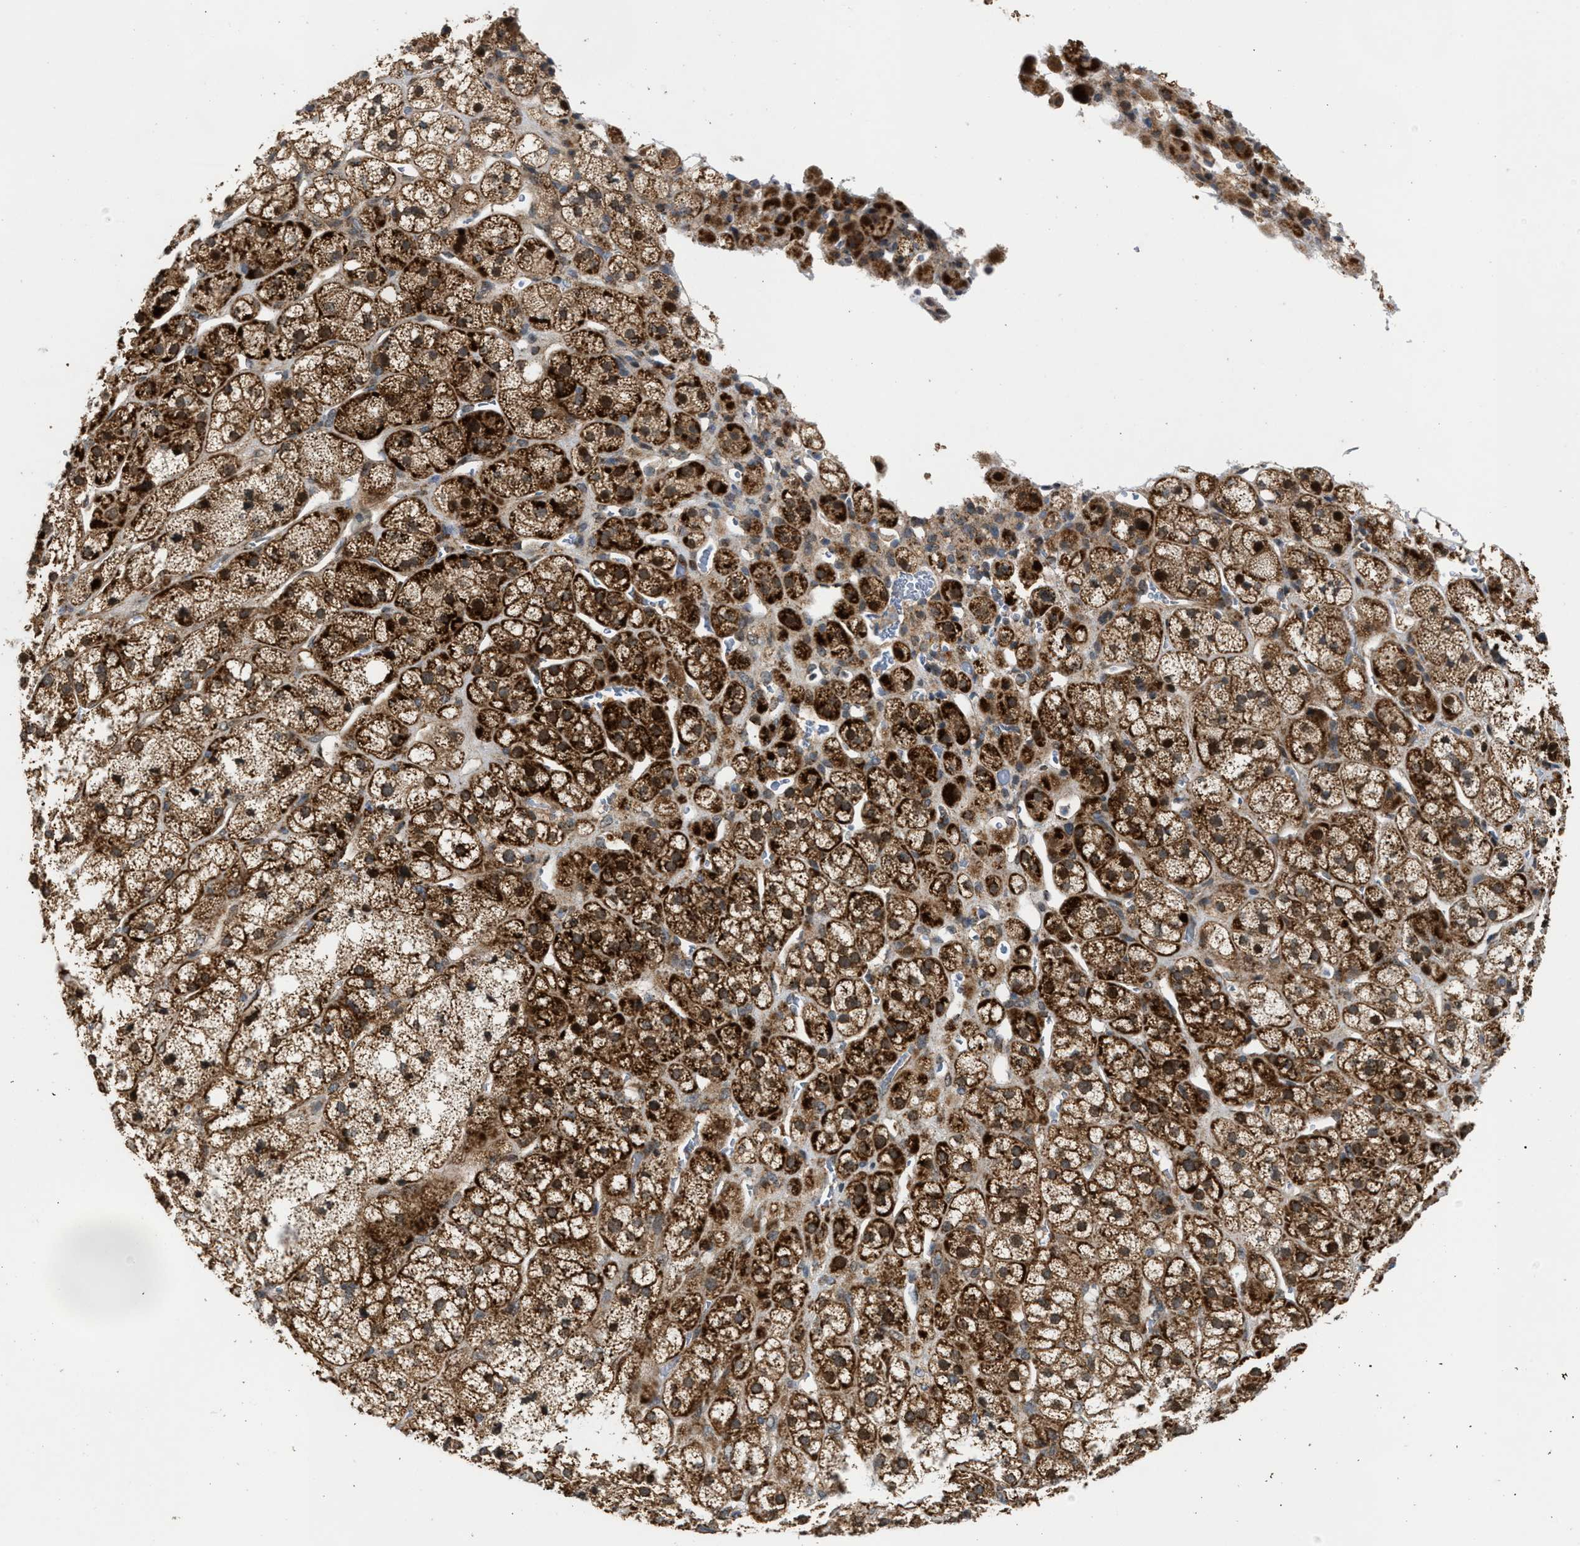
{"staining": {"intensity": "strong", "quantity": ">75%", "location": "cytoplasmic/membranous"}, "tissue": "adrenal gland", "cell_type": "Glandular cells", "image_type": "normal", "snomed": [{"axis": "morphology", "description": "Normal tissue, NOS"}, {"axis": "topography", "description": "Adrenal gland"}], "caption": "Normal adrenal gland reveals strong cytoplasmic/membranous positivity in approximately >75% of glandular cells, visualized by immunohistochemistry.", "gene": "TACO1", "patient": {"sex": "male", "age": 56}}